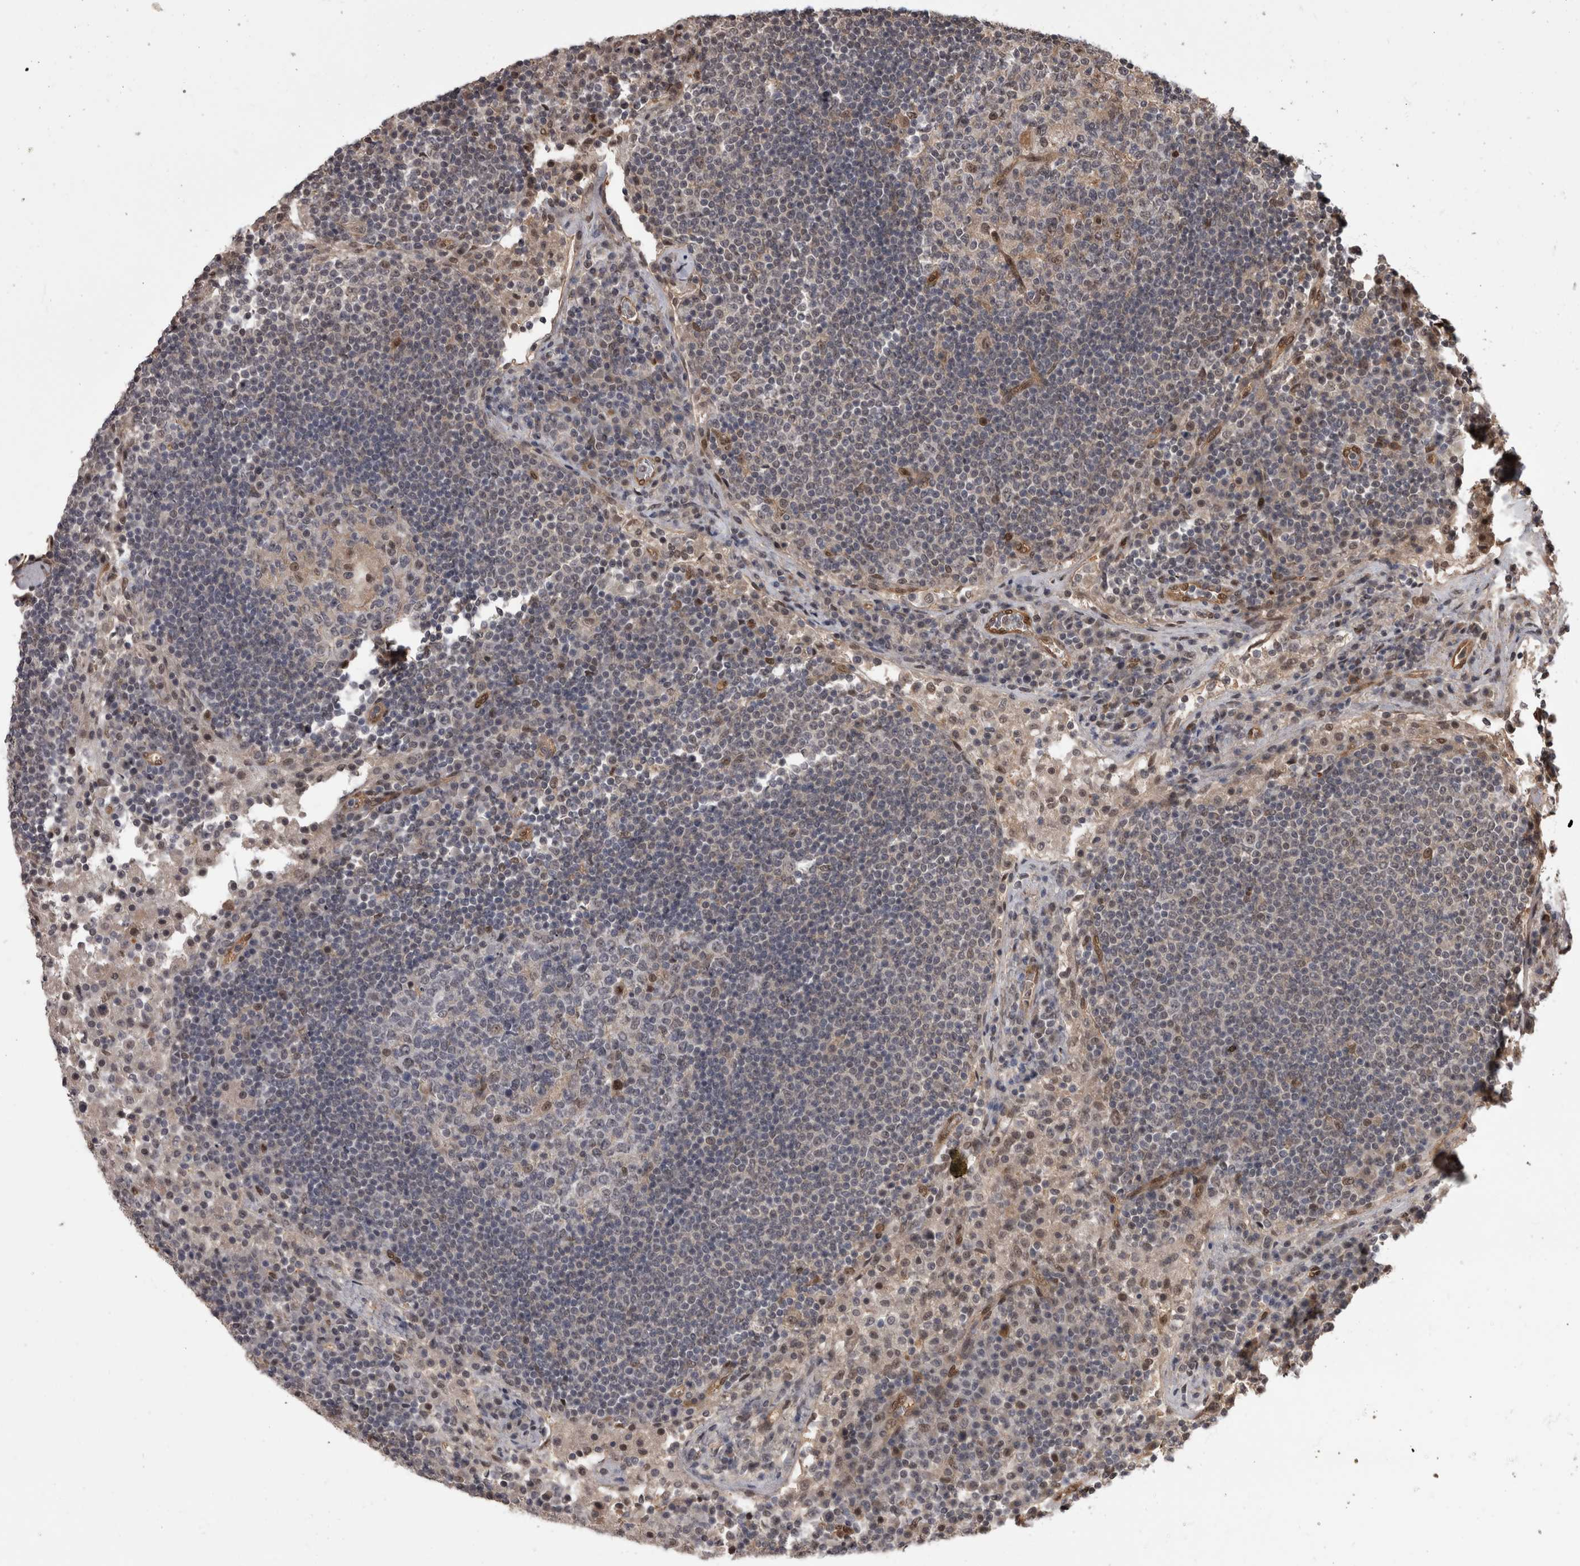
{"staining": {"intensity": "moderate", "quantity": "<25%", "location": "nuclear"}, "tissue": "lymph node", "cell_type": "Germinal center cells", "image_type": "normal", "snomed": [{"axis": "morphology", "description": "Normal tissue, NOS"}, {"axis": "topography", "description": "Lymph node"}], "caption": "This is an image of IHC staining of unremarkable lymph node, which shows moderate staining in the nuclear of germinal center cells.", "gene": "AKT3", "patient": {"sex": "female", "age": 53}}